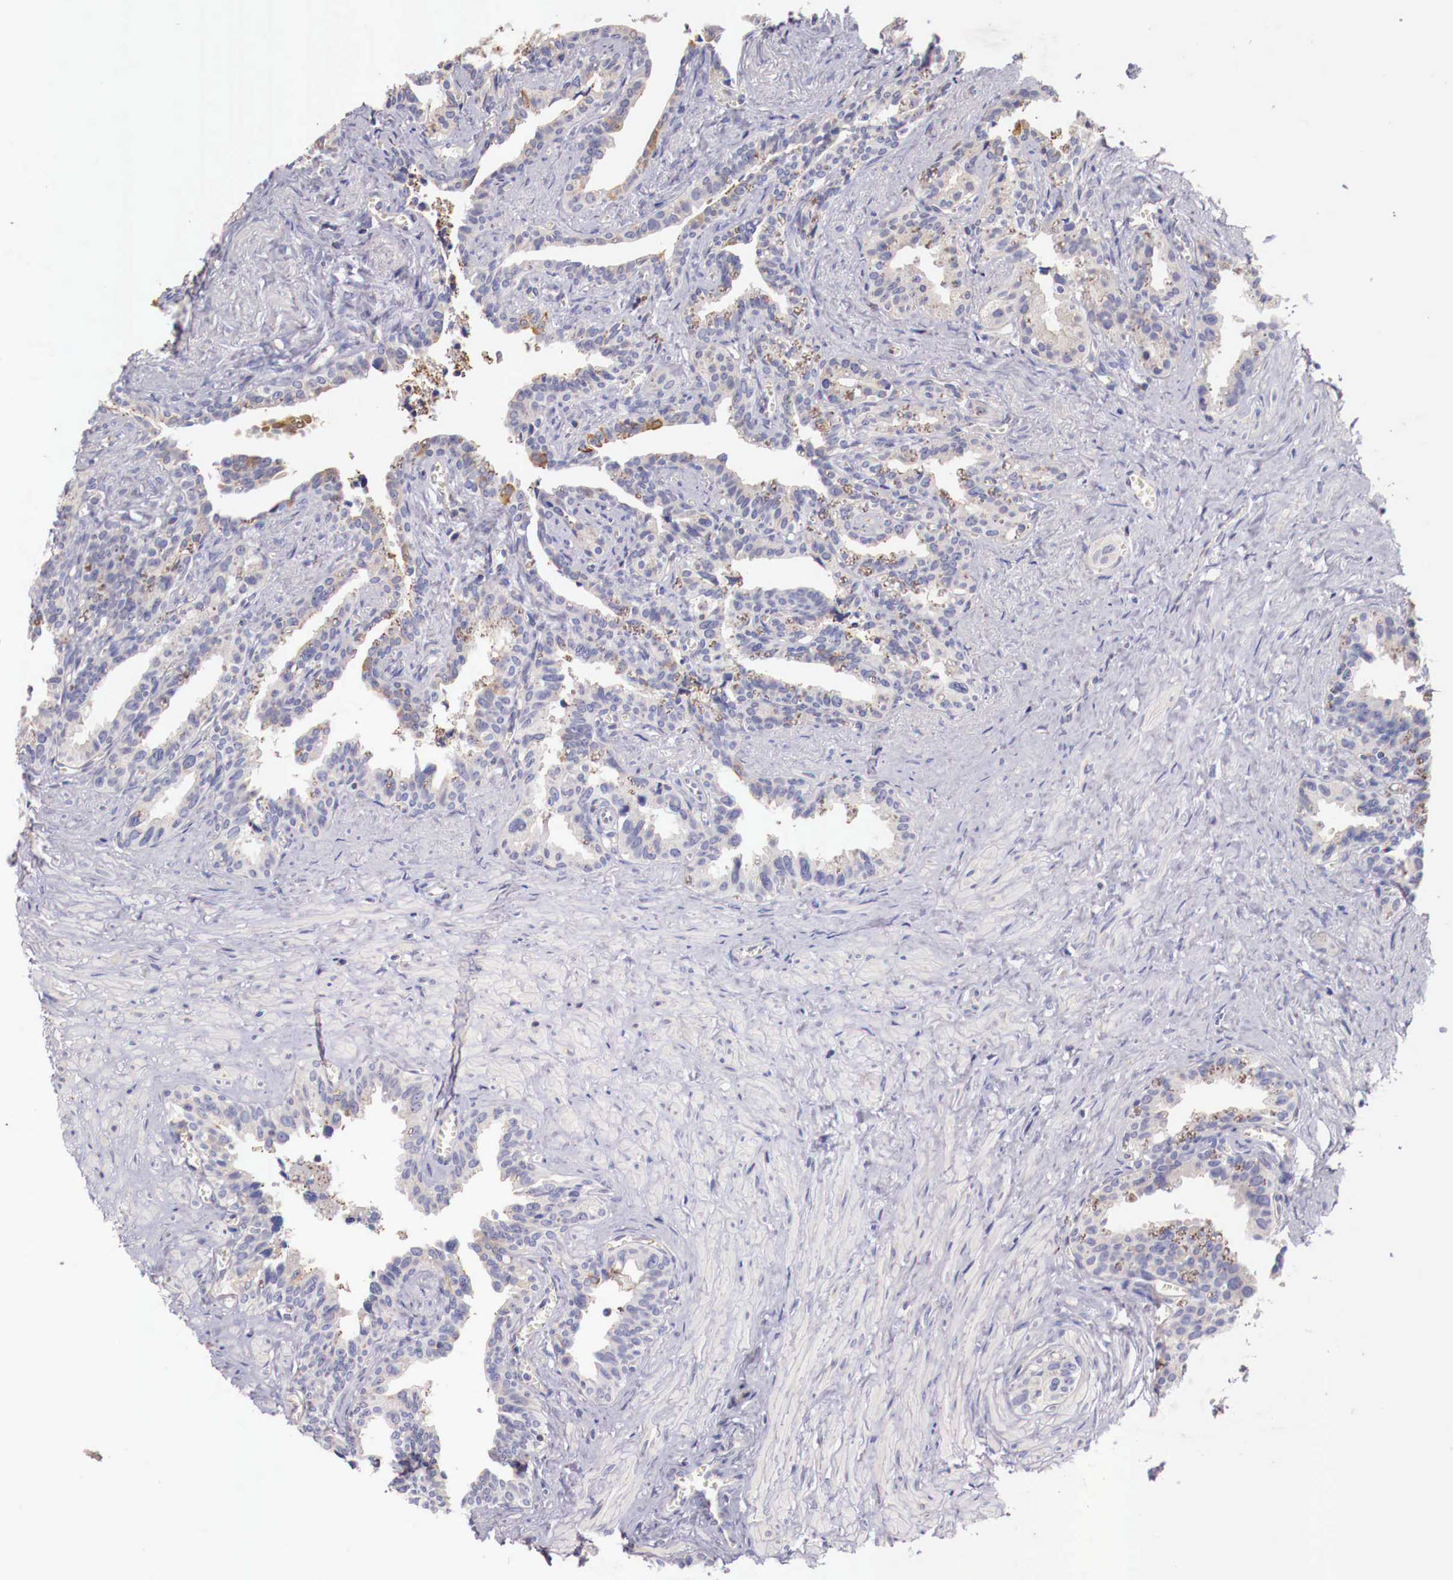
{"staining": {"intensity": "moderate", "quantity": "25%-75%", "location": "cytoplasmic/membranous"}, "tissue": "seminal vesicle", "cell_type": "Glandular cells", "image_type": "normal", "snomed": [{"axis": "morphology", "description": "Normal tissue, NOS"}, {"axis": "topography", "description": "Seminal veicle"}], "caption": "Approximately 25%-75% of glandular cells in normal seminal vesicle reveal moderate cytoplasmic/membranous protein positivity as visualized by brown immunohistochemical staining.", "gene": "PITPNA", "patient": {"sex": "male", "age": 60}}